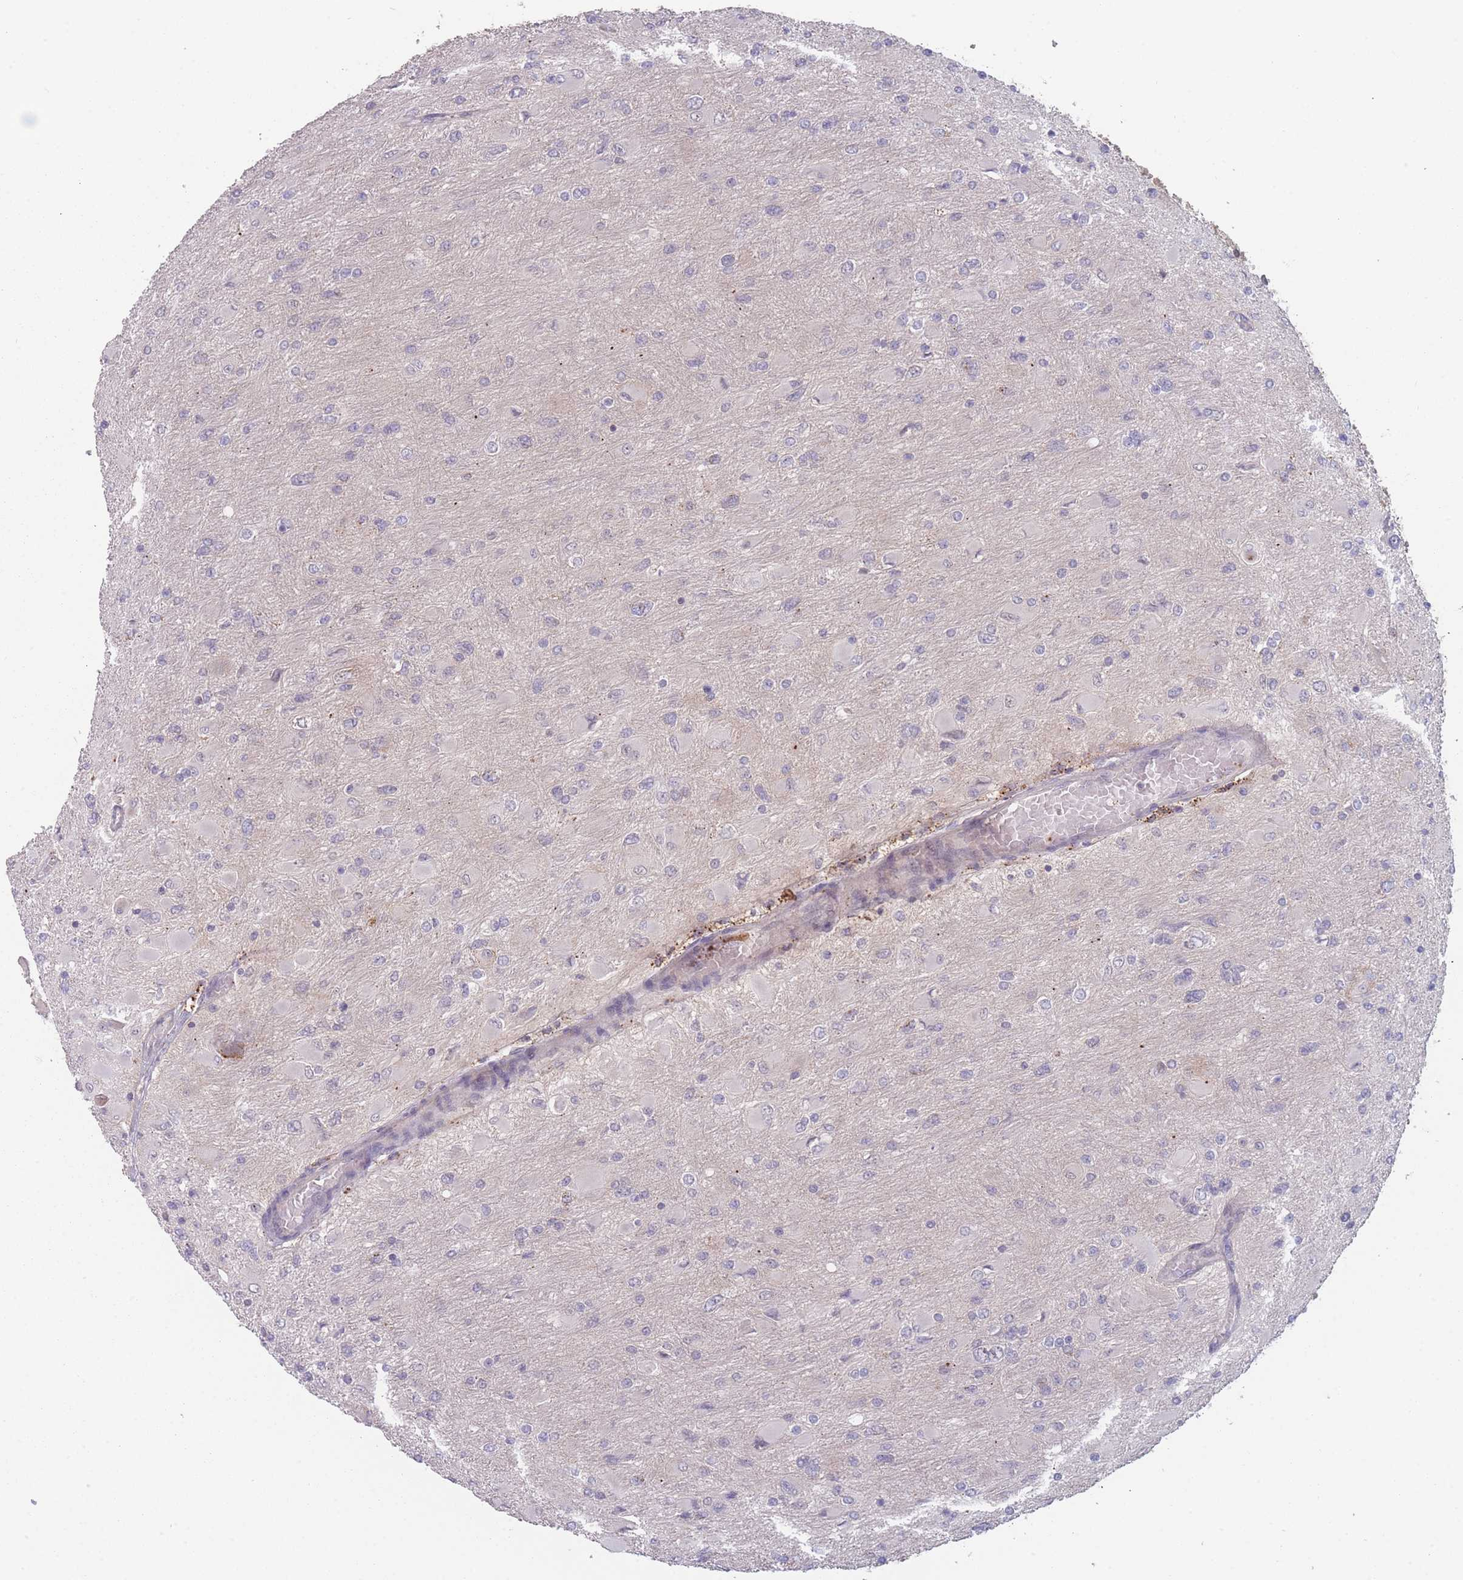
{"staining": {"intensity": "negative", "quantity": "none", "location": "none"}, "tissue": "glioma", "cell_type": "Tumor cells", "image_type": "cancer", "snomed": [{"axis": "morphology", "description": "Glioma, malignant, High grade"}, {"axis": "topography", "description": "Cerebral cortex"}], "caption": "Immunohistochemistry (IHC) photomicrograph of neoplastic tissue: malignant glioma (high-grade) stained with DAB demonstrates no significant protein staining in tumor cells.", "gene": "TMEM232", "patient": {"sex": "female", "age": 36}}